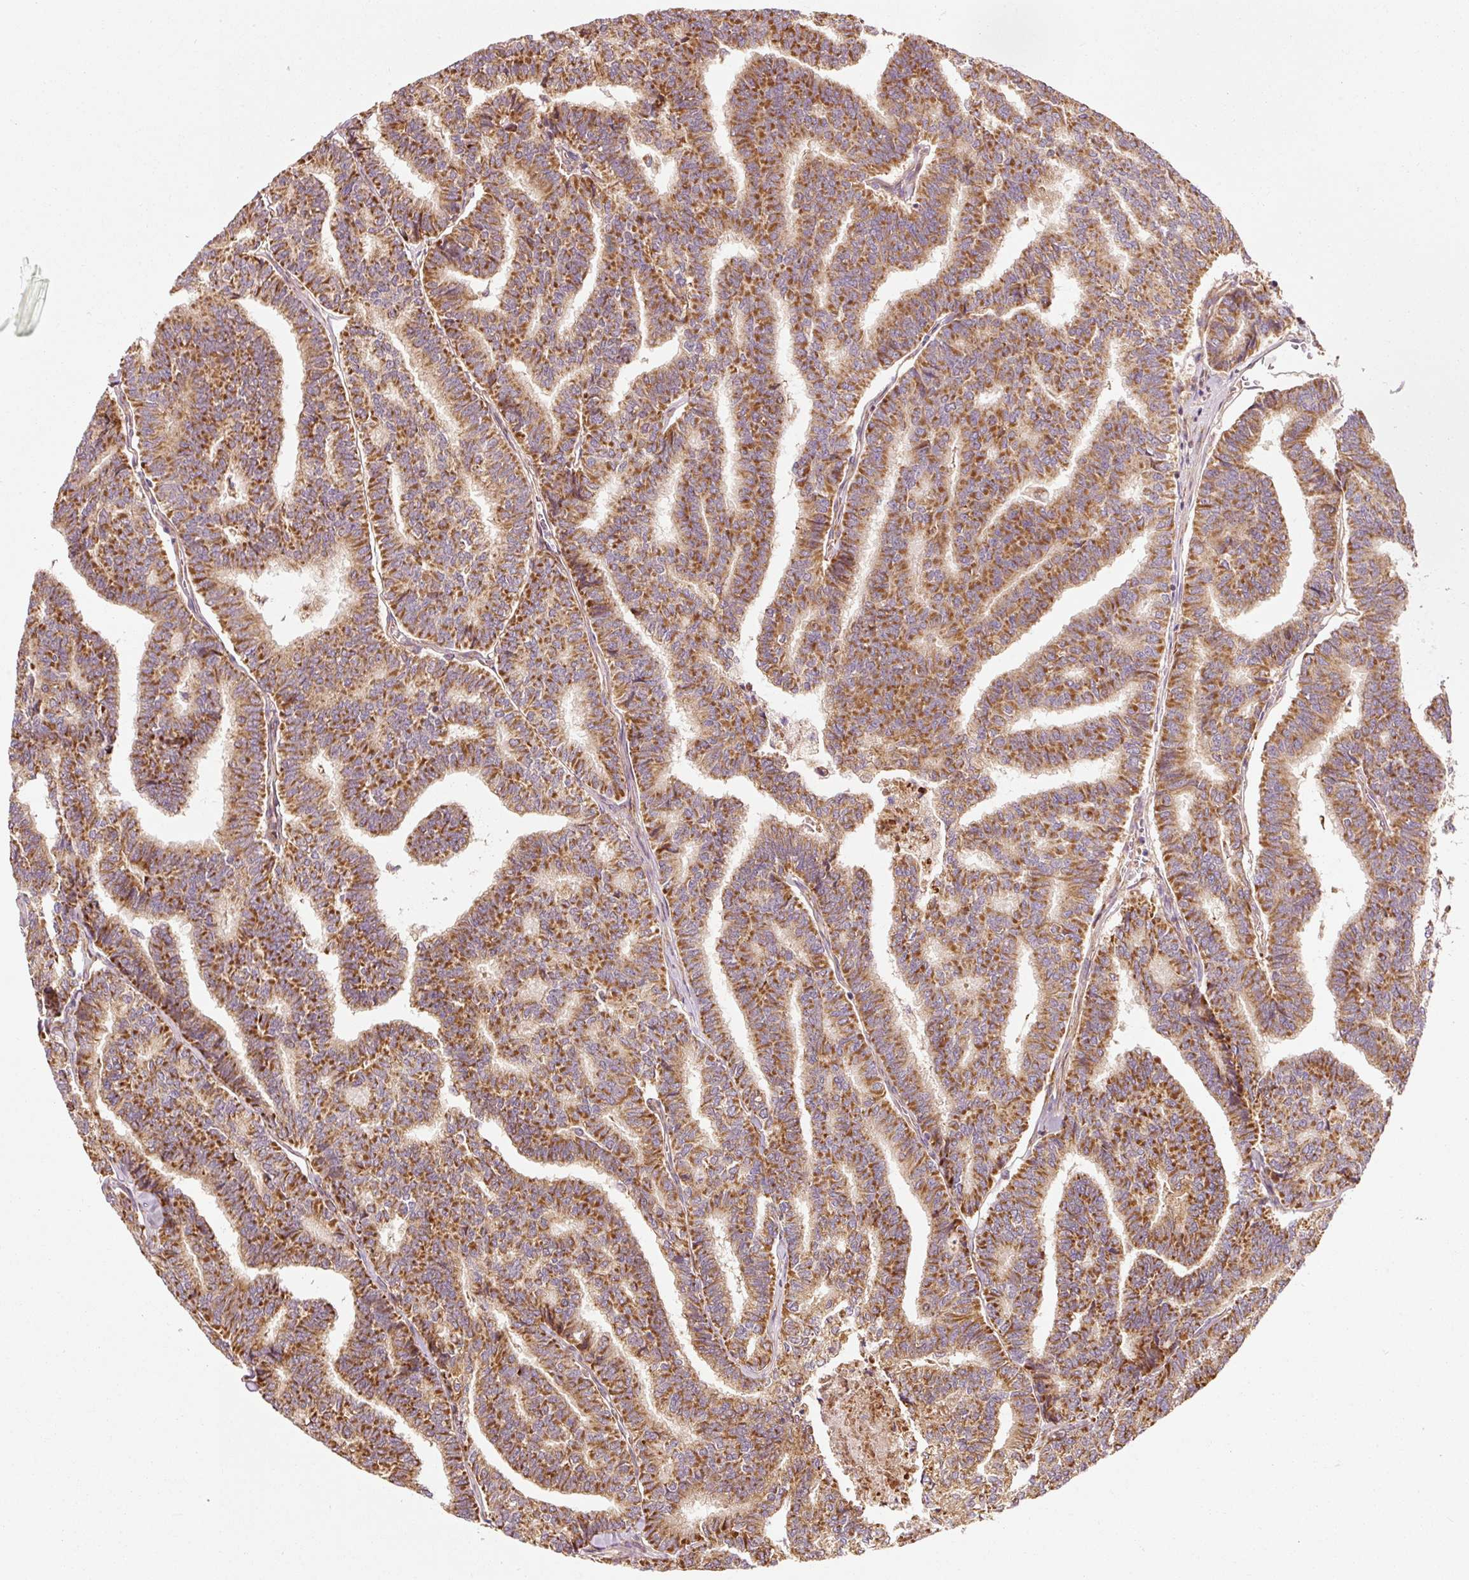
{"staining": {"intensity": "moderate", "quantity": ">75%", "location": "cytoplasmic/membranous"}, "tissue": "thyroid cancer", "cell_type": "Tumor cells", "image_type": "cancer", "snomed": [{"axis": "morphology", "description": "Papillary adenocarcinoma, NOS"}, {"axis": "topography", "description": "Thyroid gland"}], "caption": "Human papillary adenocarcinoma (thyroid) stained with a brown dye displays moderate cytoplasmic/membranous positive positivity in approximately >75% of tumor cells.", "gene": "ISCU", "patient": {"sex": "female", "age": 35}}